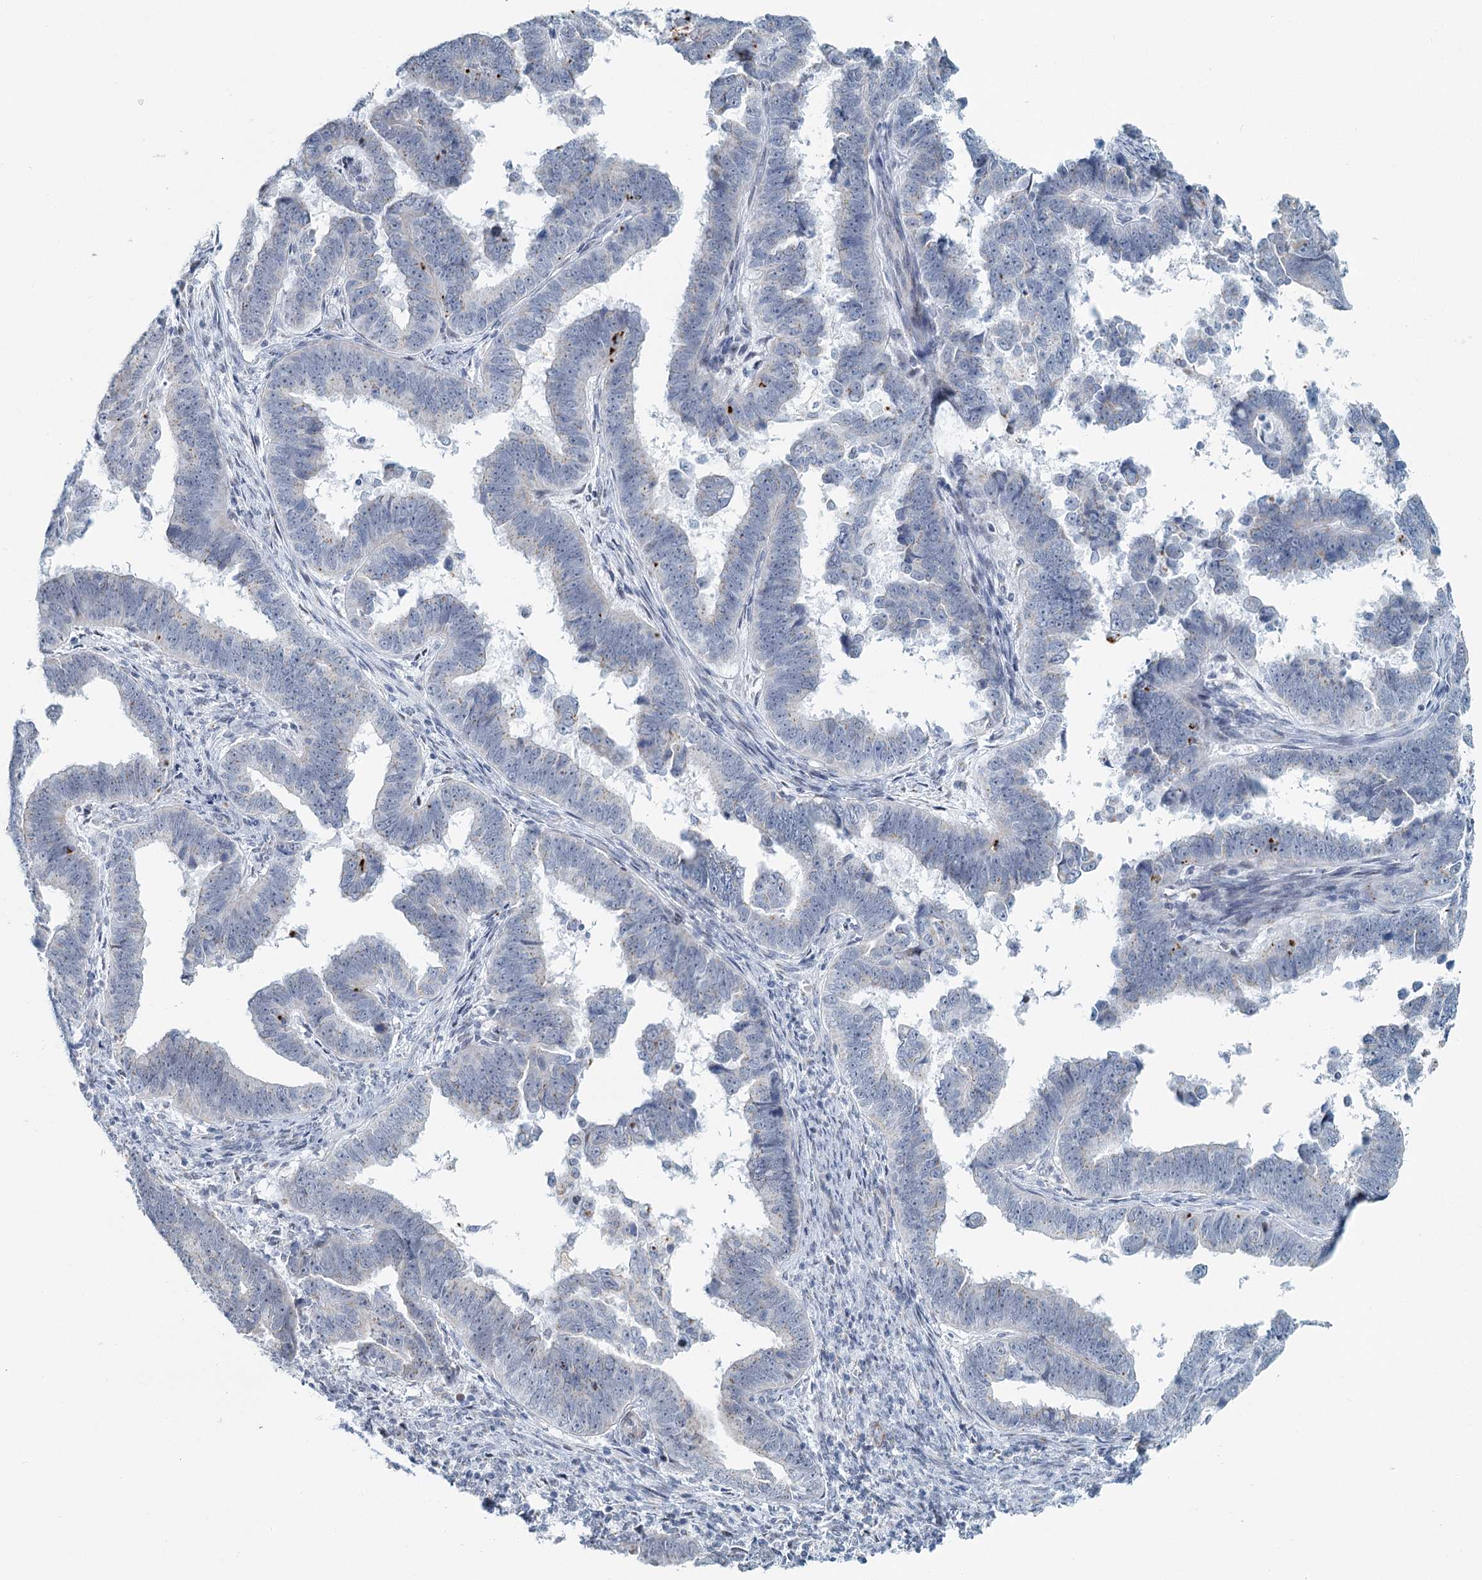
{"staining": {"intensity": "negative", "quantity": "none", "location": "none"}, "tissue": "endometrial cancer", "cell_type": "Tumor cells", "image_type": "cancer", "snomed": [{"axis": "morphology", "description": "Adenocarcinoma, NOS"}, {"axis": "topography", "description": "Endometrium"}], "caption": "This histopathology image is of adenocarcinoma (endometrial) stained with immunohistochemistry to label a protein in brown with the nuclei are counter-stained blue. There is no staining in tumor cells.", "gene": "ZNF527", "patient": {"sex": "female", "age": 75}}